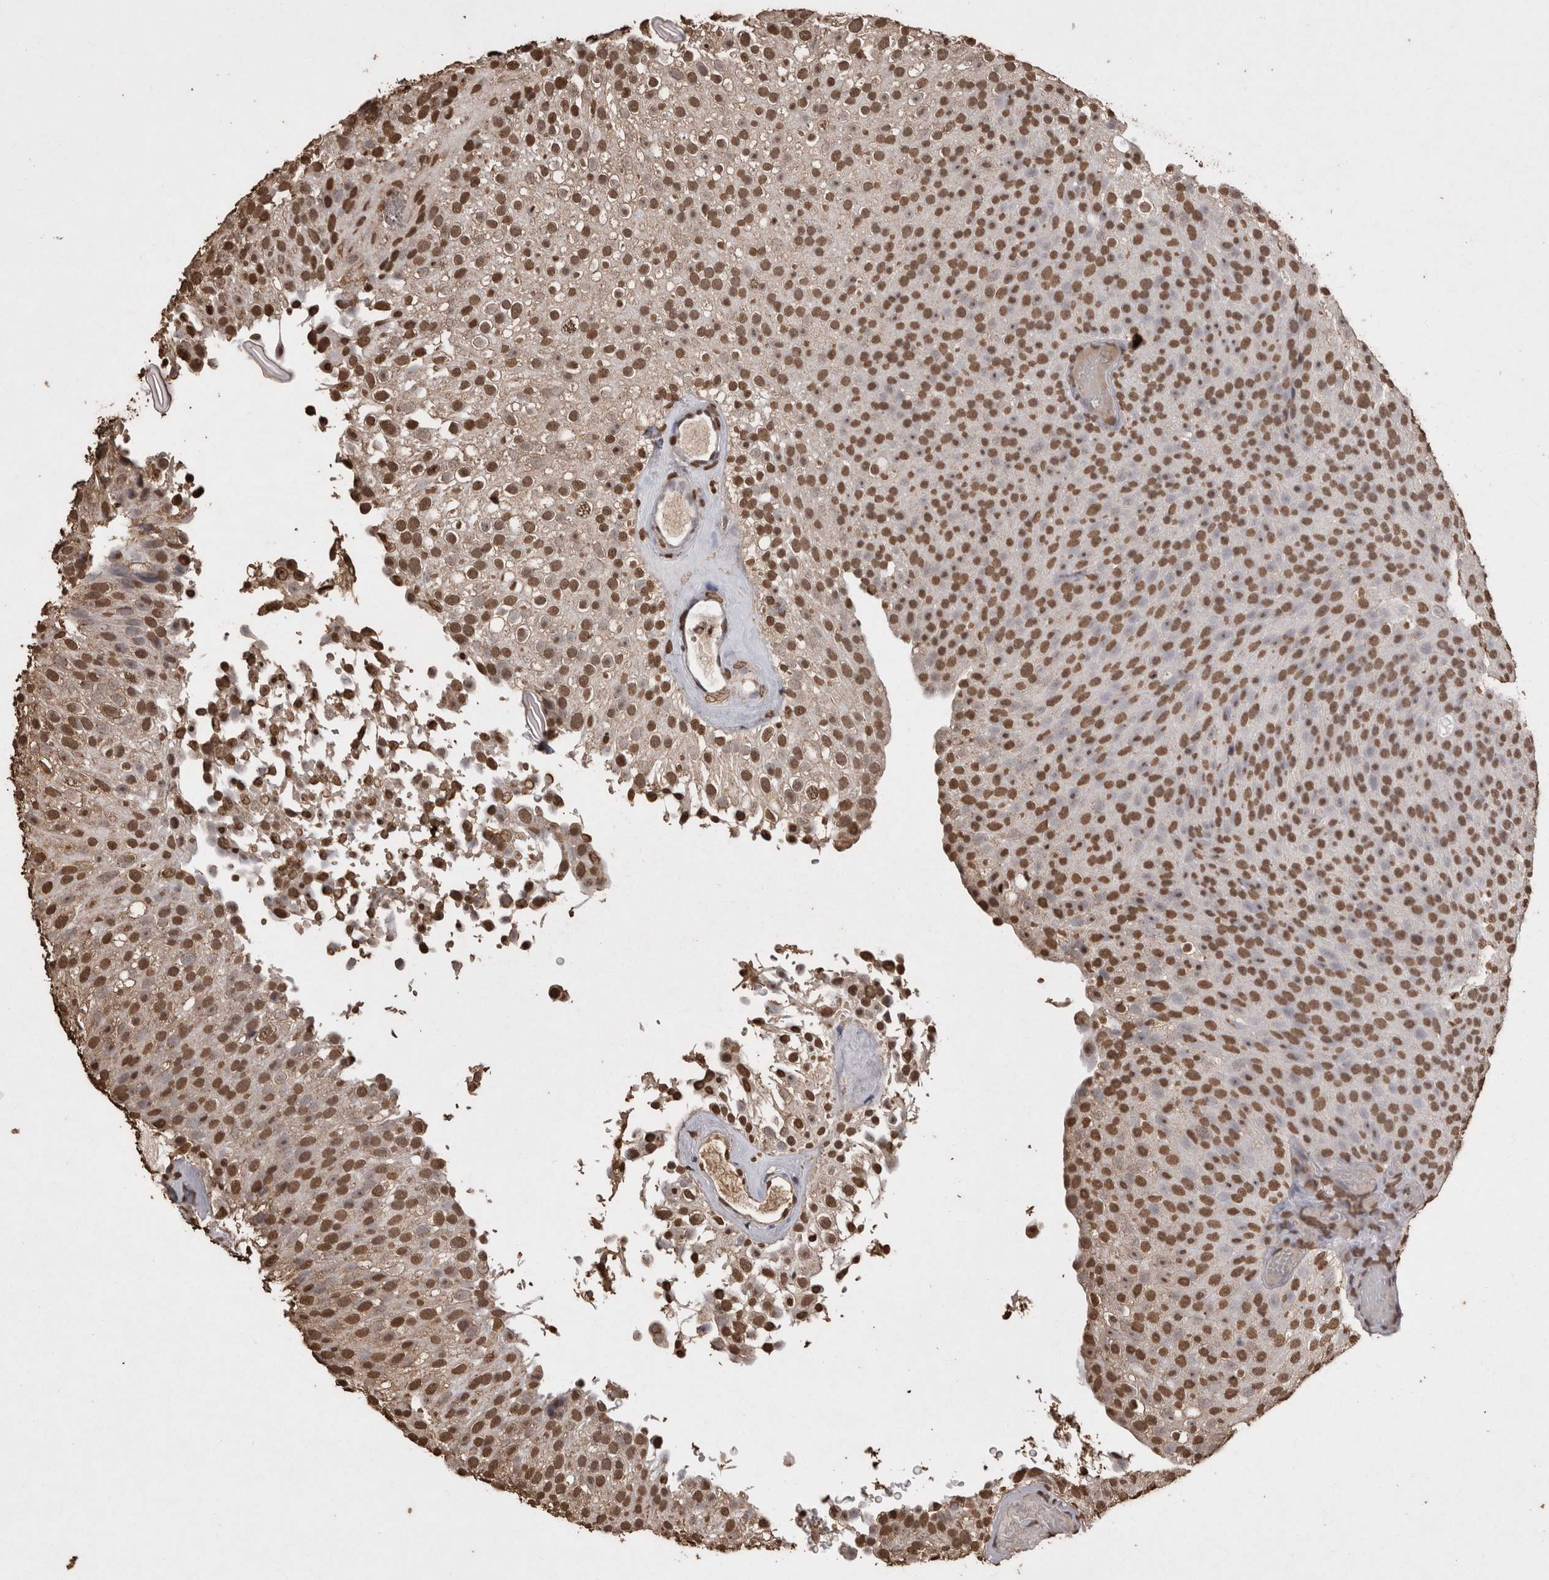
{"staining": {"intensity": "moderate", "quantity": ">75%", "location": "nuclear"}, "tissue": "urothelial cancer", "cell_type": "Tumor cells", "image_type": "cancer", "snomed": [{"axis": "morphology", "description": "Urothelial carcinoma, Low grade"}, {"axis": "topography", "description": "Urinary bladder"}], "caption": "About >75% of tumor cells in human urothelial carcinoma (low-grade) demonstrate moderate nuclear protein expression as visualized by brown immunohistochemical staining.", "gene": "POU5F1", "patient": {"sex": "male", "age": 78}}